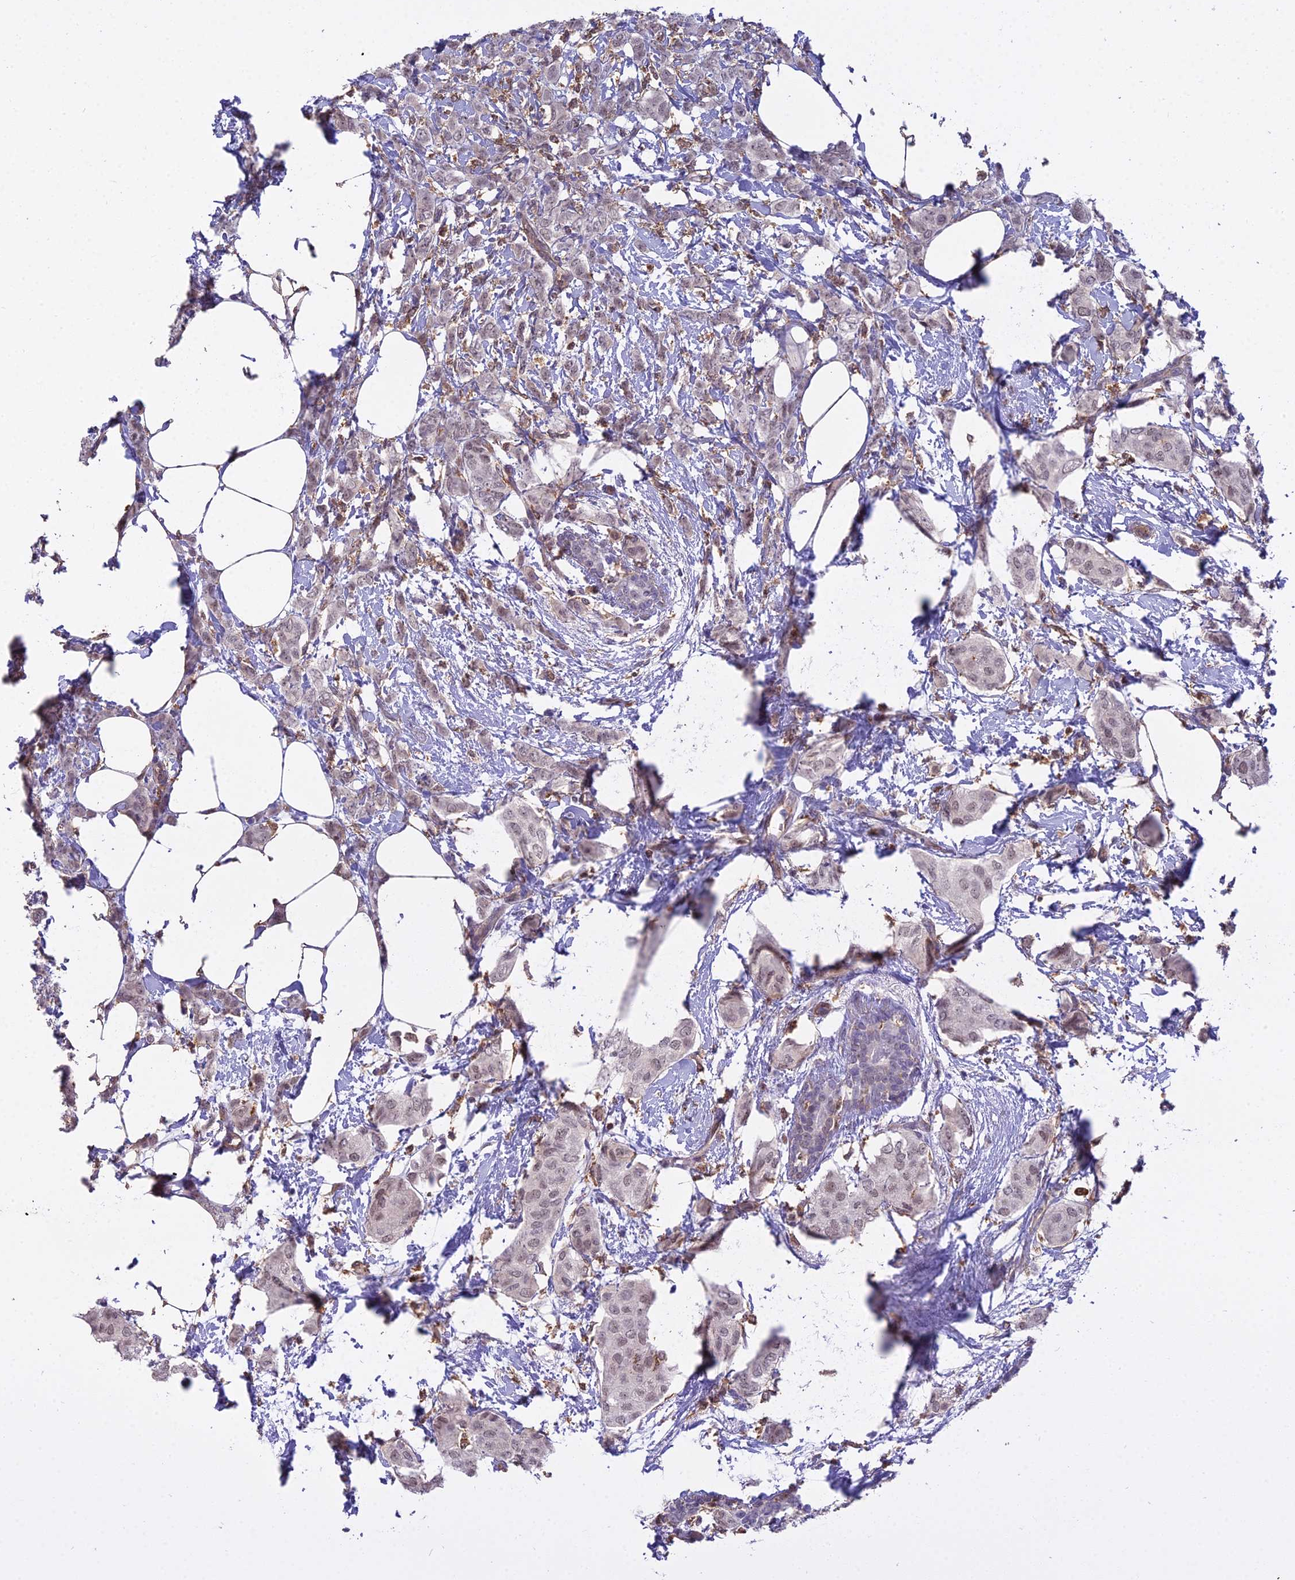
{"staining": {"intensity": "weak", "quantity": ">75%", "location": "nuclear"}, "tissue": "breast cancer", "cell_type": "Tumor cells", "image_type": "cancer", "snomed": [{"axis": "morphology", "description": "Duct carcinoma"}, {"axis": "topography", "description": "Breast"}], "caption": "Invasive ductal carcinoma (breast) was stained to show a protein in brown. There is low levels of weak nuclear expression in about >75% of tumor cells.", "gene": "BLNK", "patient": {"sex": "female", "age": 72}}